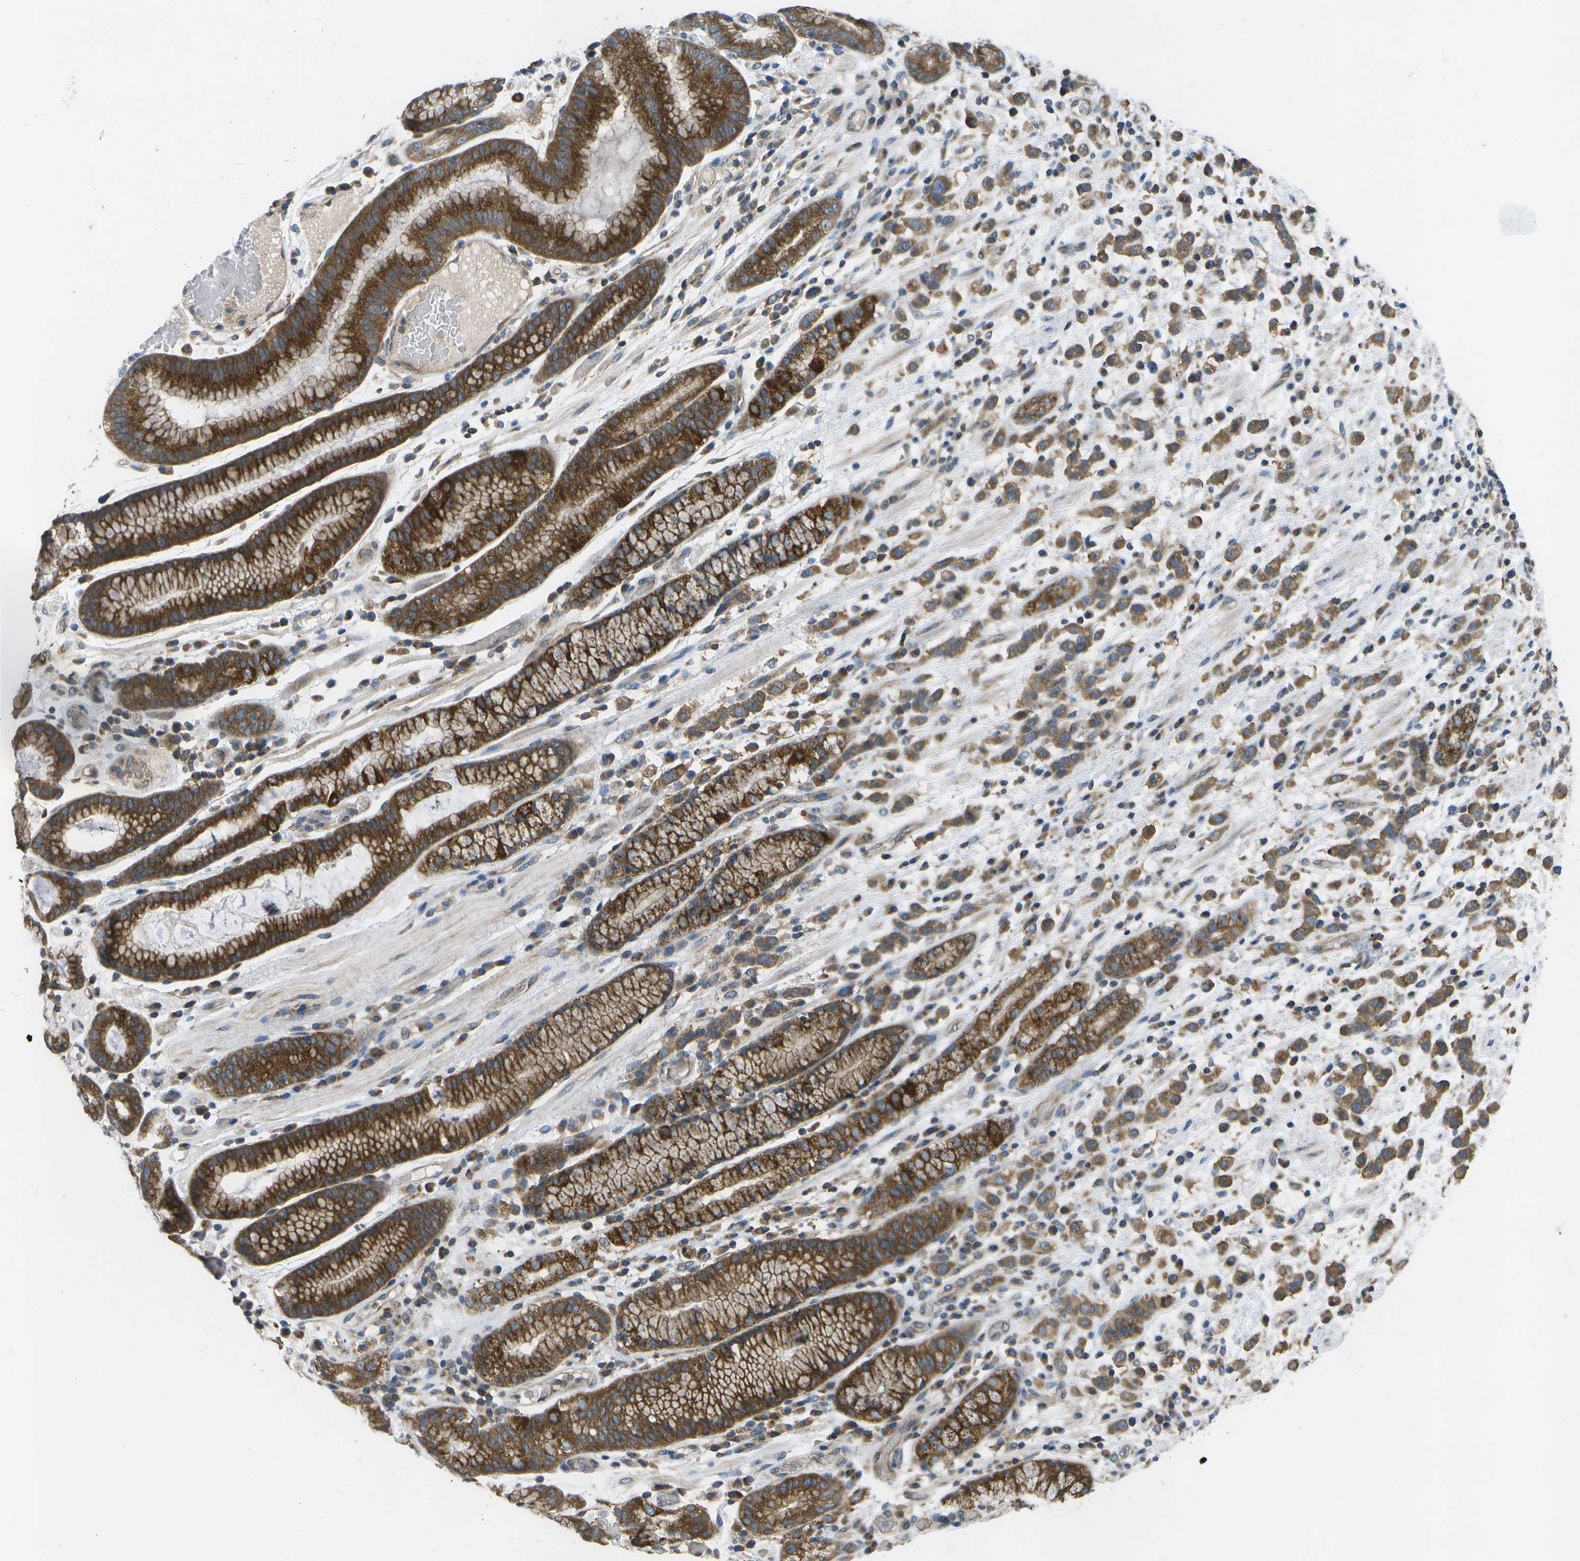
{"staining": {"intensity": "strong", "quantity": ">75%", "location": "cytoplasmic/membranous"}, "tissue": "stomach cancer", "cell_type": "Tumor cells", "image_type": "cancer", "snomed": [{"axis": "morphology", "description": "Adenocarcinoma, NOS"}, {"axis": "topography", "description": "Stomach, lower"}], "caption": "Tumor cells display strong cytoplasmic/membranous staining in approximately >75% of cells in stomach cancer. (Stains: DAB (3,3'-diaminobenzidine) in brown, nuclei in blue, Microscopy: brightfield microscopy at high magnification).", "gene": "DPM3", "patient": {"sex": "male", "age": 88}}